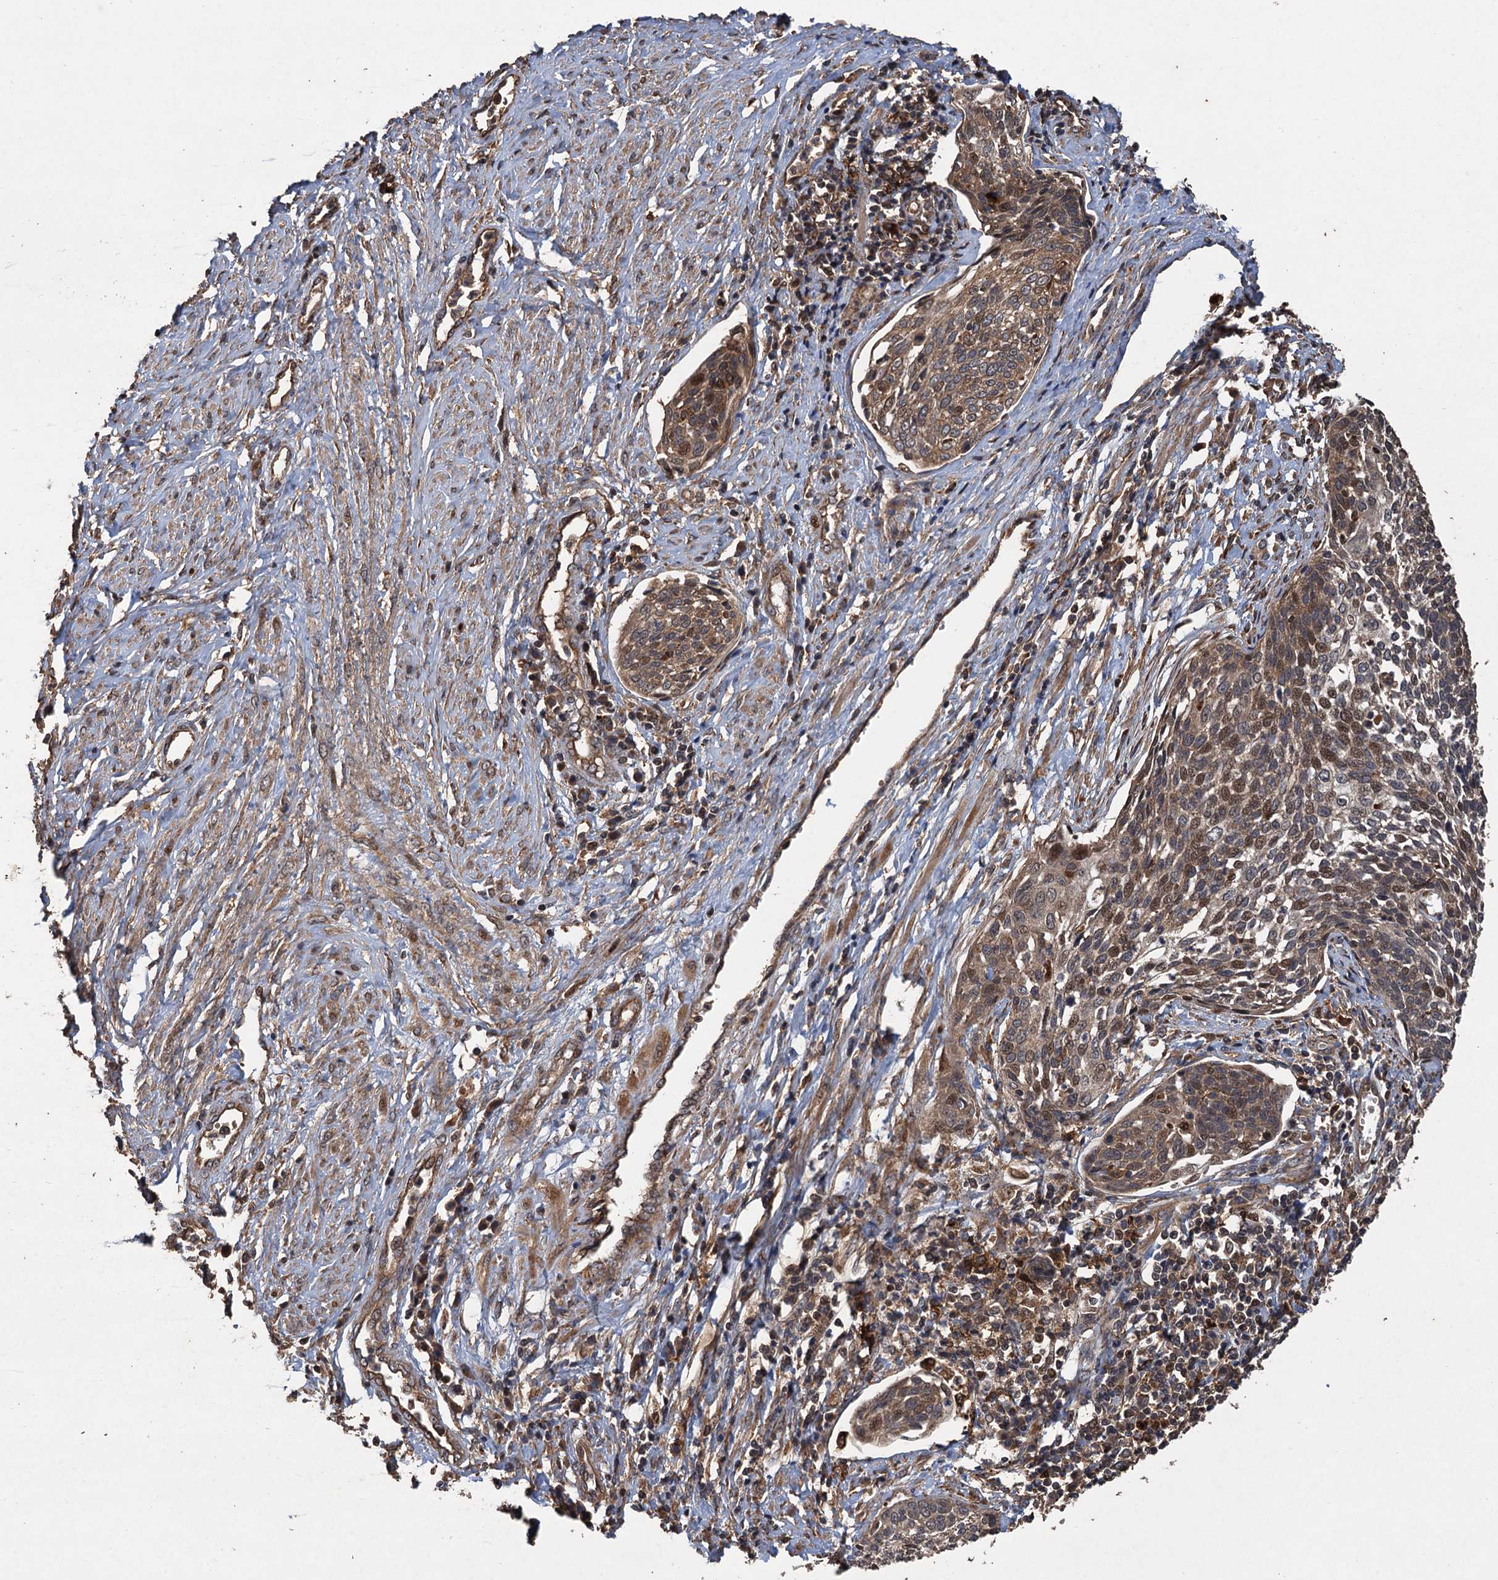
{"staining": {"intensity": "moderate", "quantity": ">75%", "location": "cytoplasmic/membranous,nuclear"}, "tissue": "cervical cancer", "cell_type": "Tumor cells", "image_type": "cancer", "snomed": [{"axis": "morphology", "description": "Squamous cell carcinoma, NOS"}, {"axis": "topography", "description": "Cervix"}], "caption": "Immunohistochemical staining of human cervical cancer (squamous cell carcinoma) exhibits medium levels of moderate cytoplasmic/membranous and nuclear positivity in about >75% of tumor cells.", "gene": "TMEM39B", "patient": {"sex": "female", "age": 34}}